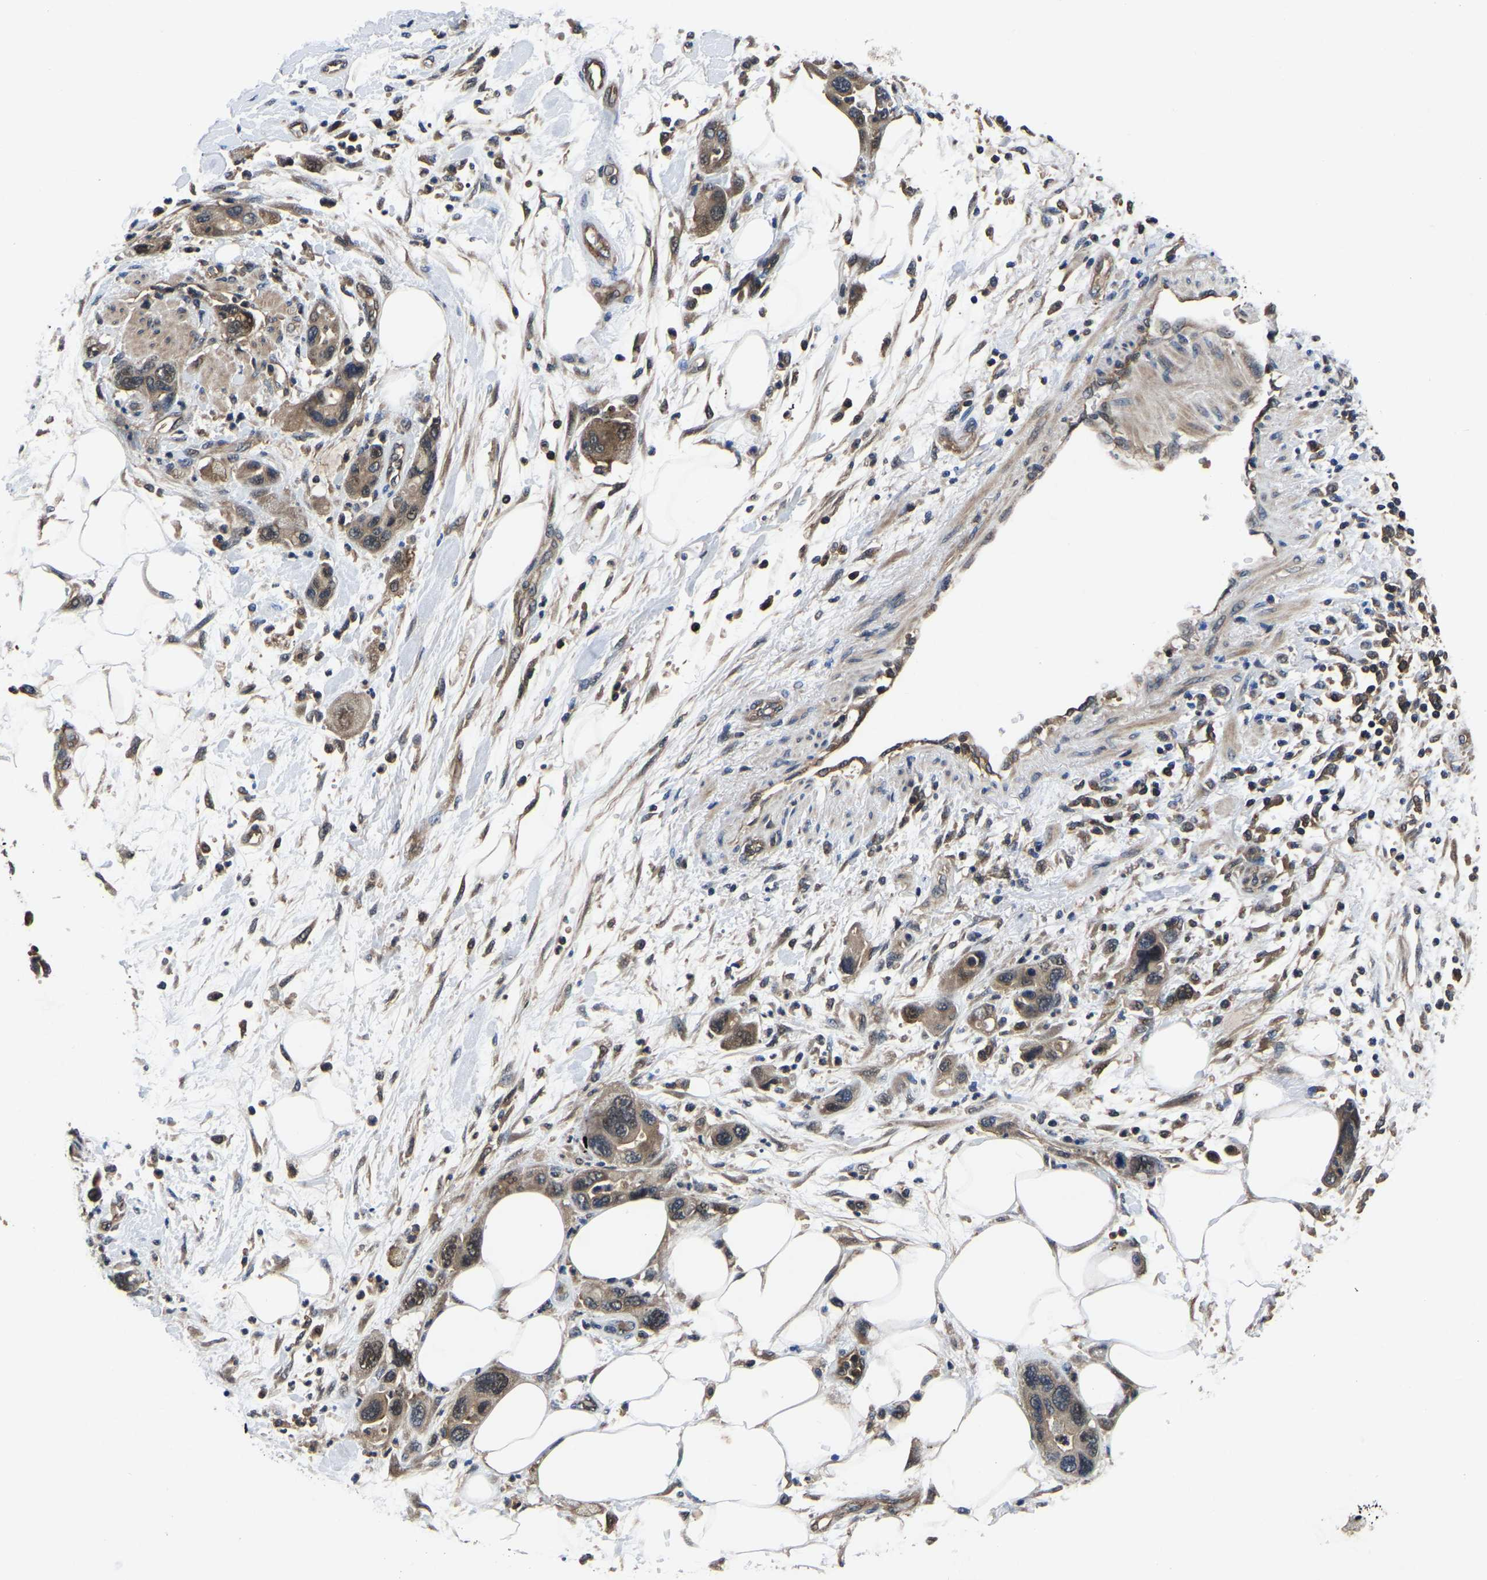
{"staining": {"intensity": "moderate", "quantity": ">75%", "location": "cytoplasmic/membranous"}, "tissue": "pancreatic cancer", "cell_type": "Tumor cells", "image_type": "cancer", "snomed": [{"axis": "morphology", "description": "Normal tissue, NOS"}, {"axis": "morphology", "description": "Adenocarcinoma, NOS"}, {"axis": "topography", "description": "Pancreas"}], "caption": "The photomicrograph shows a brown stain indicating the presence of a protein in the cytoplasmic/membranous of tumor cells in pancreatic adenocarcinoma. The protein is shown in brown color, while the nuclei are stained blue.", "gene": "FGD5", "patient": {"sex": "female", "age": 71}}